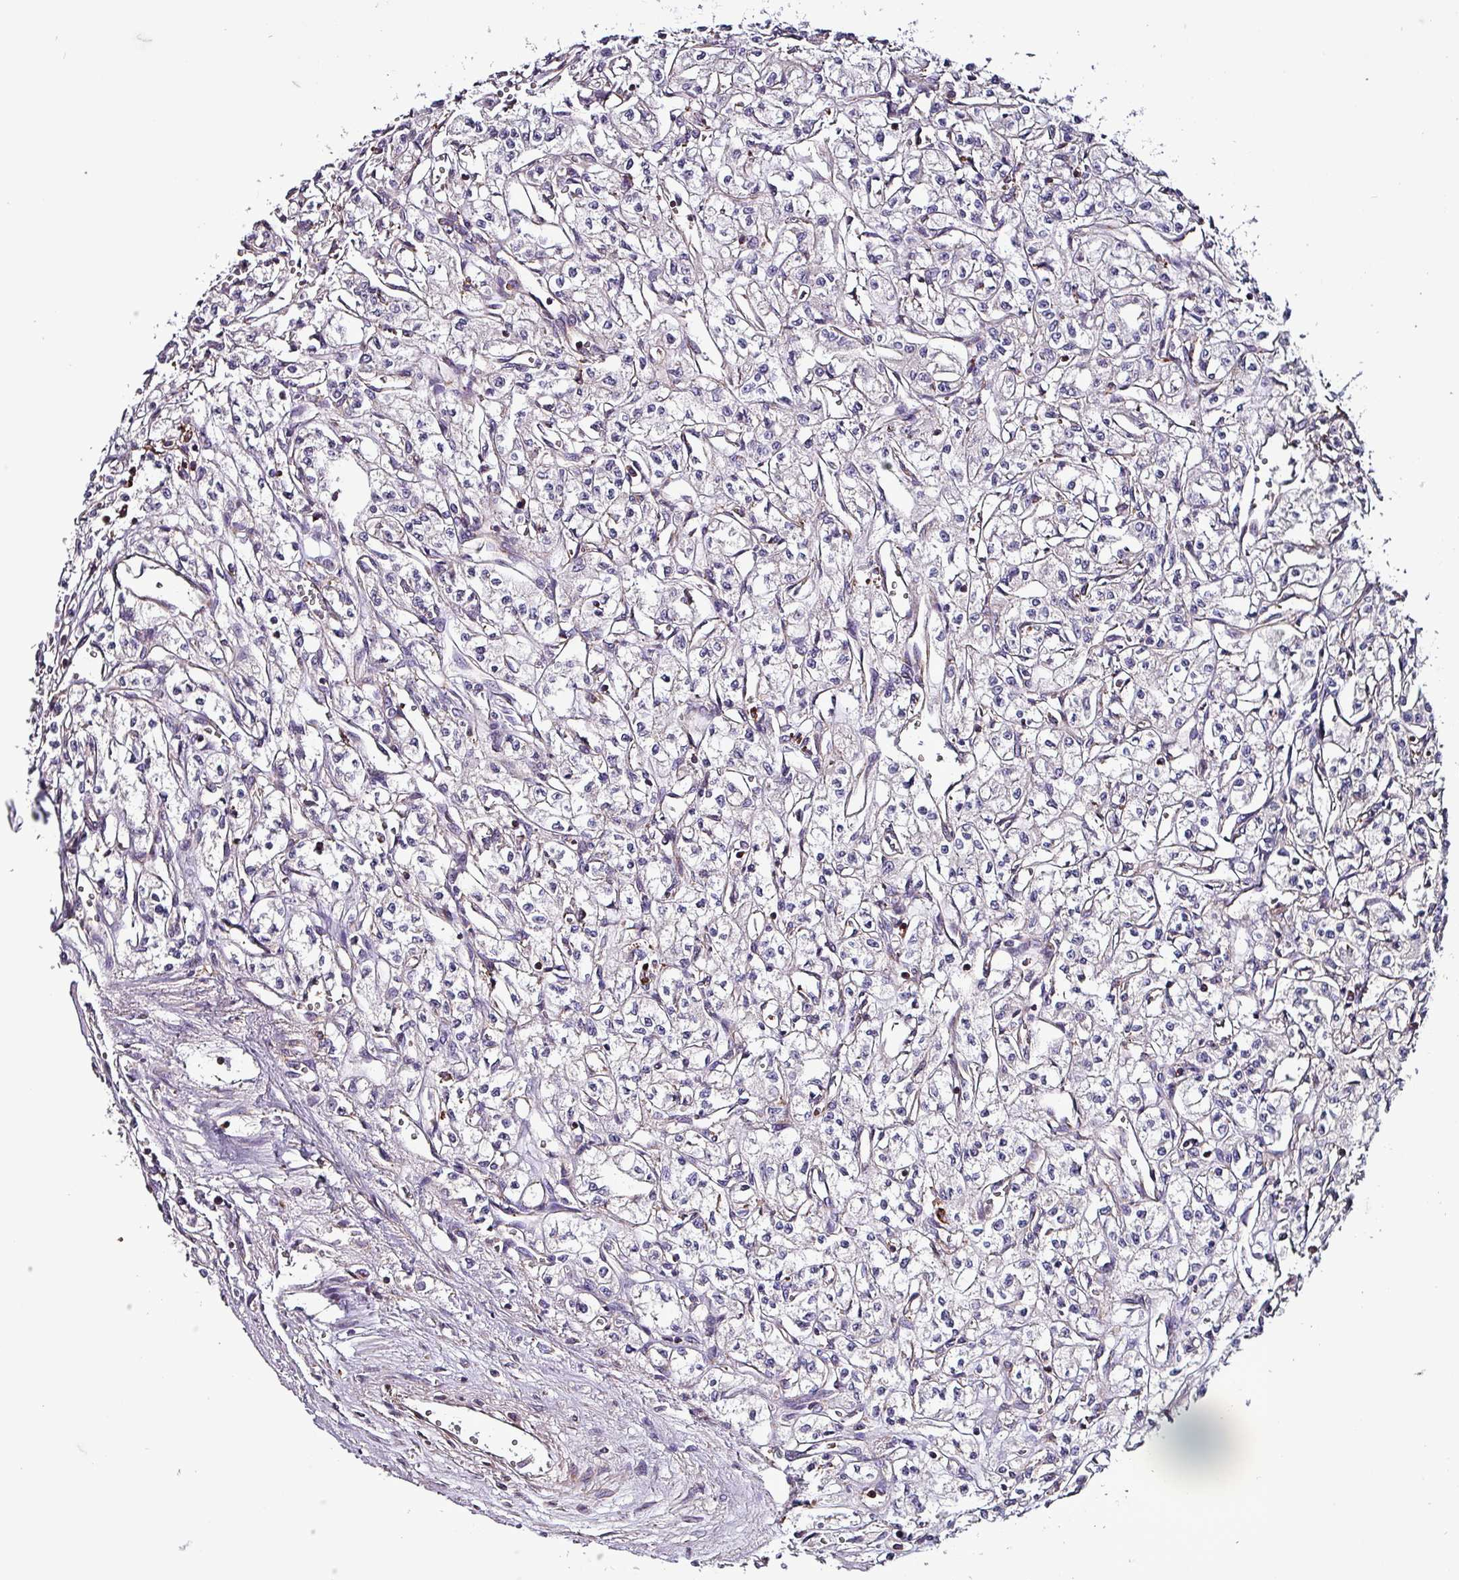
{"staining": {"intensity": "negative", "quantity": "none", "location": "none"}, "tissue": "renal cancer", "cell_type": "Tumor cells", "image_type": "cancer", "snomed": [{"axis": "morphology", "description": "Adenocarcinoma, NOS"}, {"axis": "topography", "description": "Kidney"}], "caption": "The photomicrograph exhibits no staining of tumor cells in renal cancer (adenocarcinoma).", "gene": "VAMP4", "patient": {"sex": "male", "age": 56}}